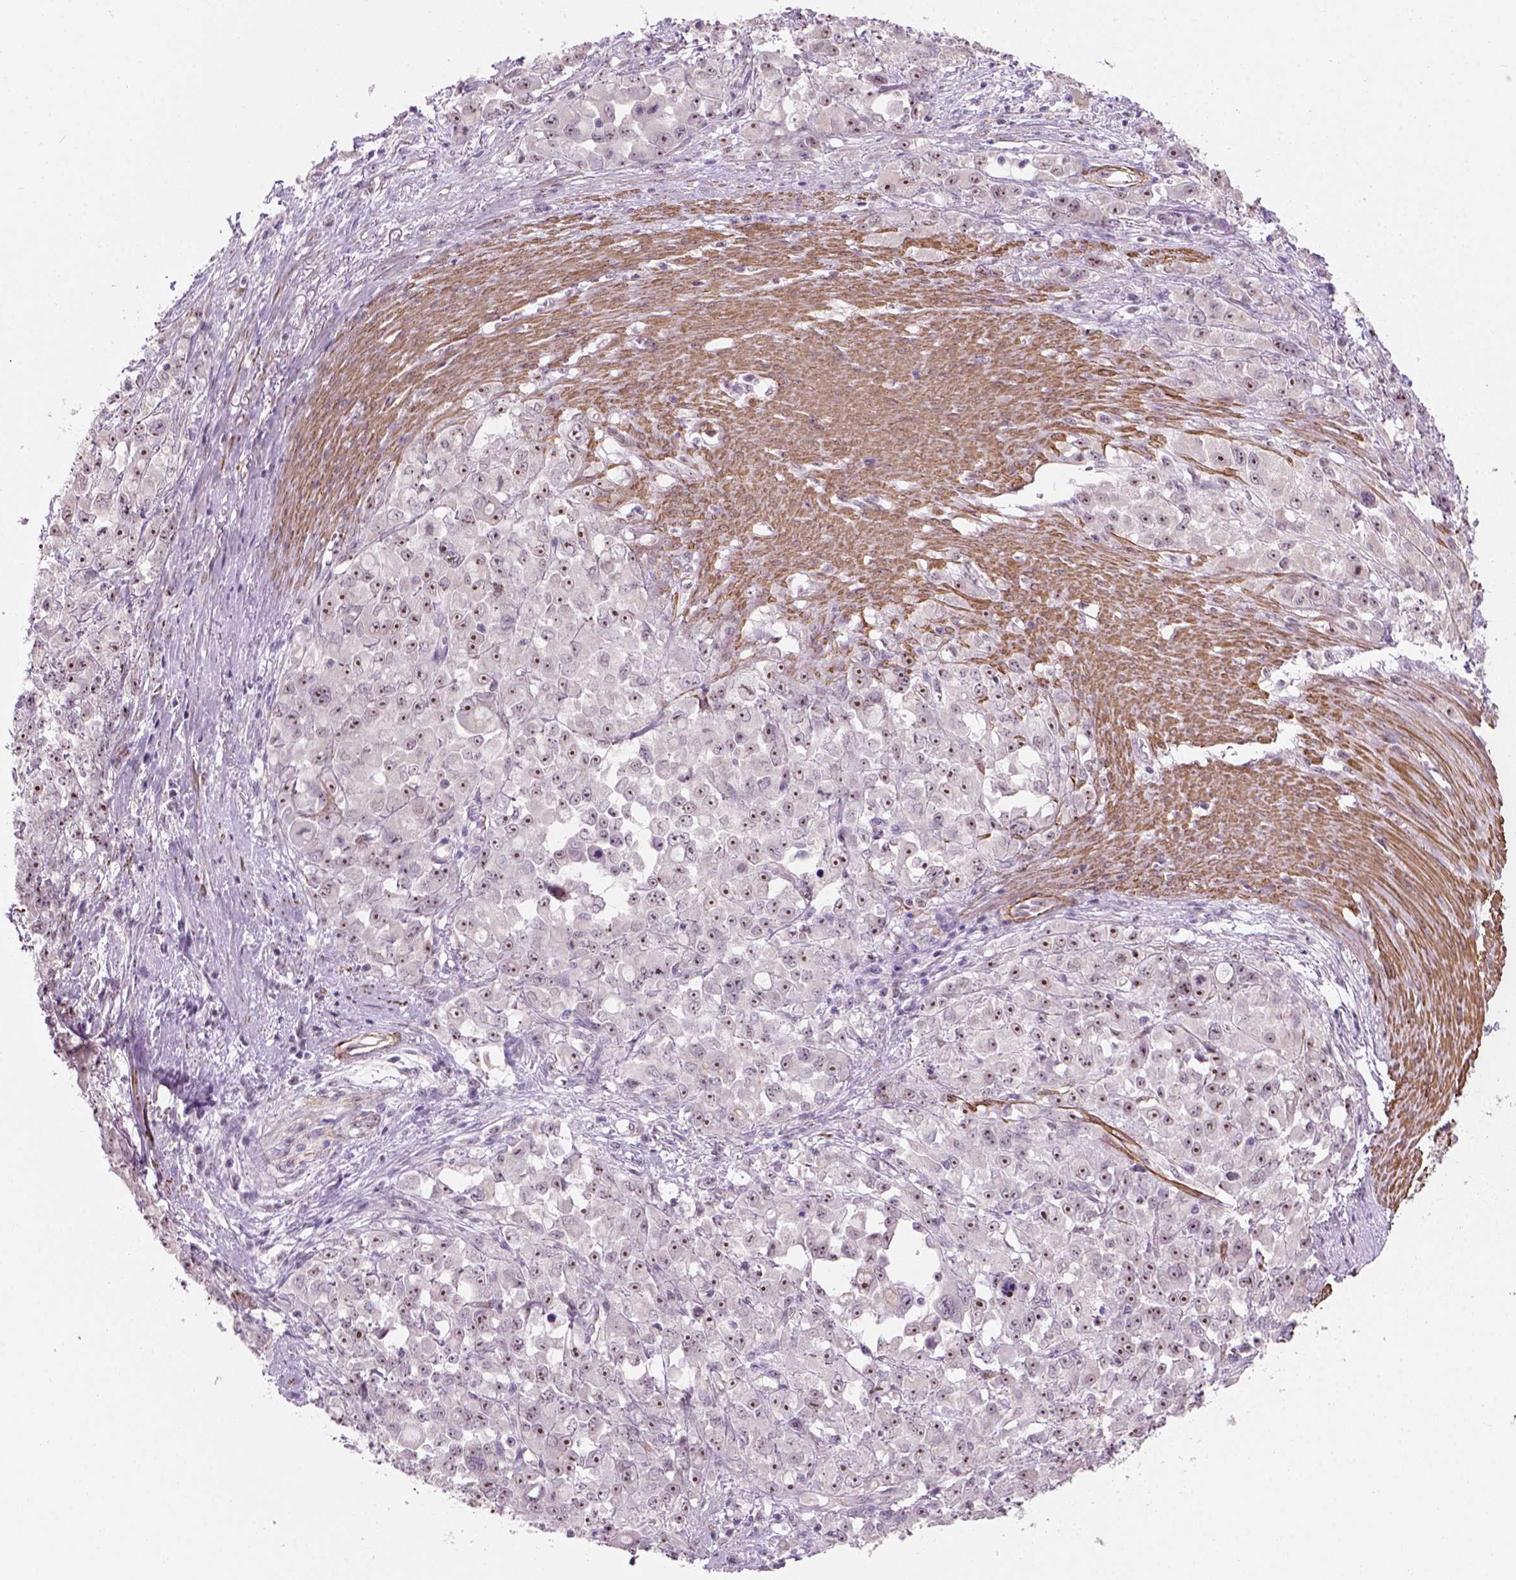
{"staining": {"intensity": "moderate", "quantity": ">75%", "location": "nuclear"}, "tissue": "stomach cancer", "cell_type": "Tumor cells", "image_type": "cancer", "snomed": [{"axis": "morphology", "description": "Adenocarcinoma, NOS"}, {"axis": "topography", "description": "Stomach"}], "caption": "Protein positivity by IHC demonstrates moderate nuclear positivity in about >75% of tumor cells in adenocarcinoma (stomach).", "gene": "RRS1", "patient": {"sex": "female", "age": 76}}